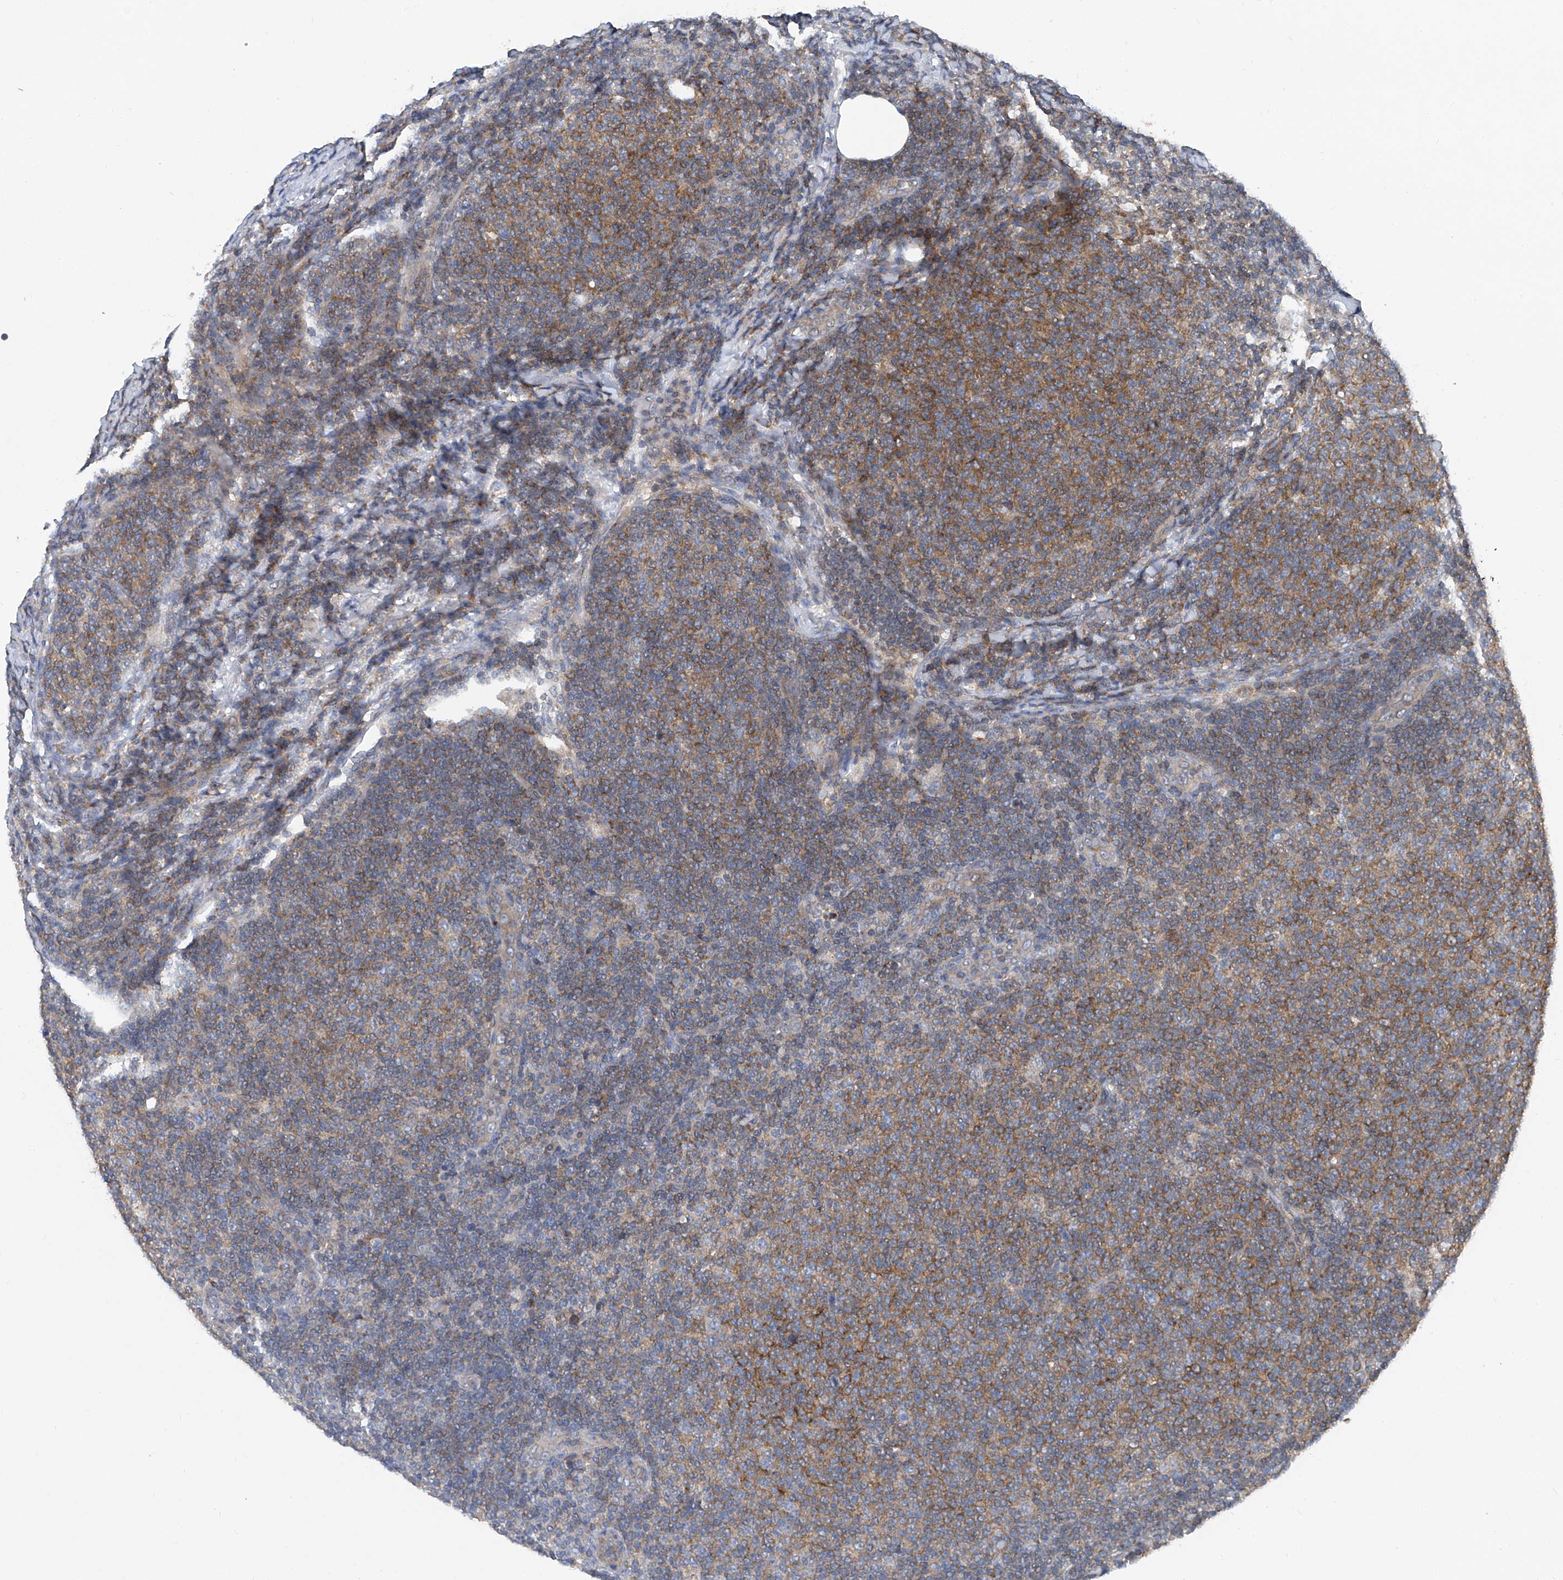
{"staining": {"intensity": "moderate", "quantity": "25%-75%", "location": "cytoplasmic/membranous"}, "tissue": "lymphoma", "cell_type": "Tumor cells", "image_type": "cancer", "snomed": [{"axis": "morphology", "description": "Malignant lymphoma, non-Hodgkin's type, Low grade"}, {"axis": "topography", "description": "Lymph node"}], "caption": "Moderate cytoplasmic/membranous protein staining is seen in approximately 25%-75% of tumor cells in malignant lymphoma, non-Hodgkin's type (low-grade).", "gene": "TRIM38", "patient": {"sex": "male", "age": 66}}